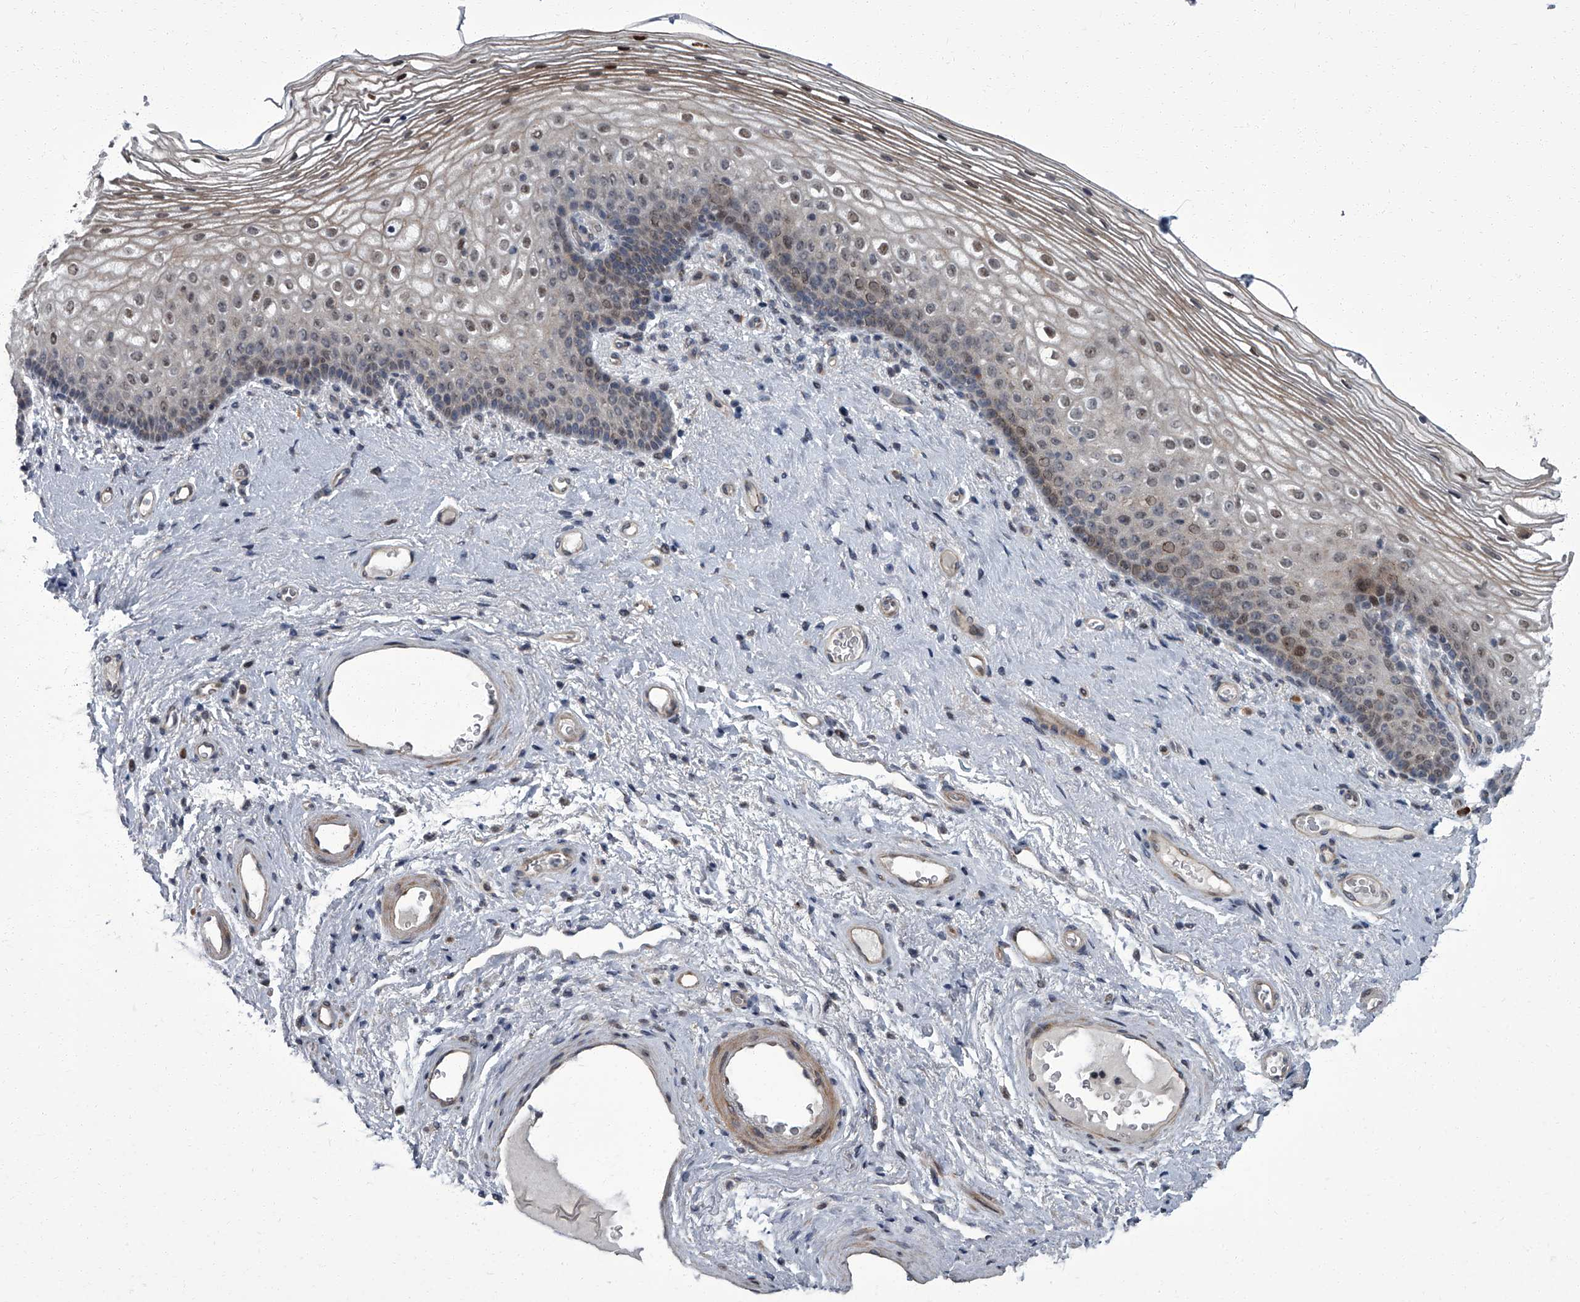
{"staining": {"intensity": "moderate", "quantity": "<25%", "location": "cytoplasmic/membranous,nuclear"}, "tissue": "vagina", "cell_type": "Squamous epithelial cells", "image_type": "normal", "snomed": [{"axis": "morphology", "description": "Normal tissue, NOS"}, {"axis": "topography", "description": "Vagina"}], "caption": "Immunohistochemistry (DAB (3,3'-diaminobenzidine)) staining of normal human vagina demonstrates moderate cytoplasmic/membranous,nuclear protein expression in about <25% of squamous epithelial cells.", "gene": "ZNF274", "patient": {"sex": "female", "age": 60}}